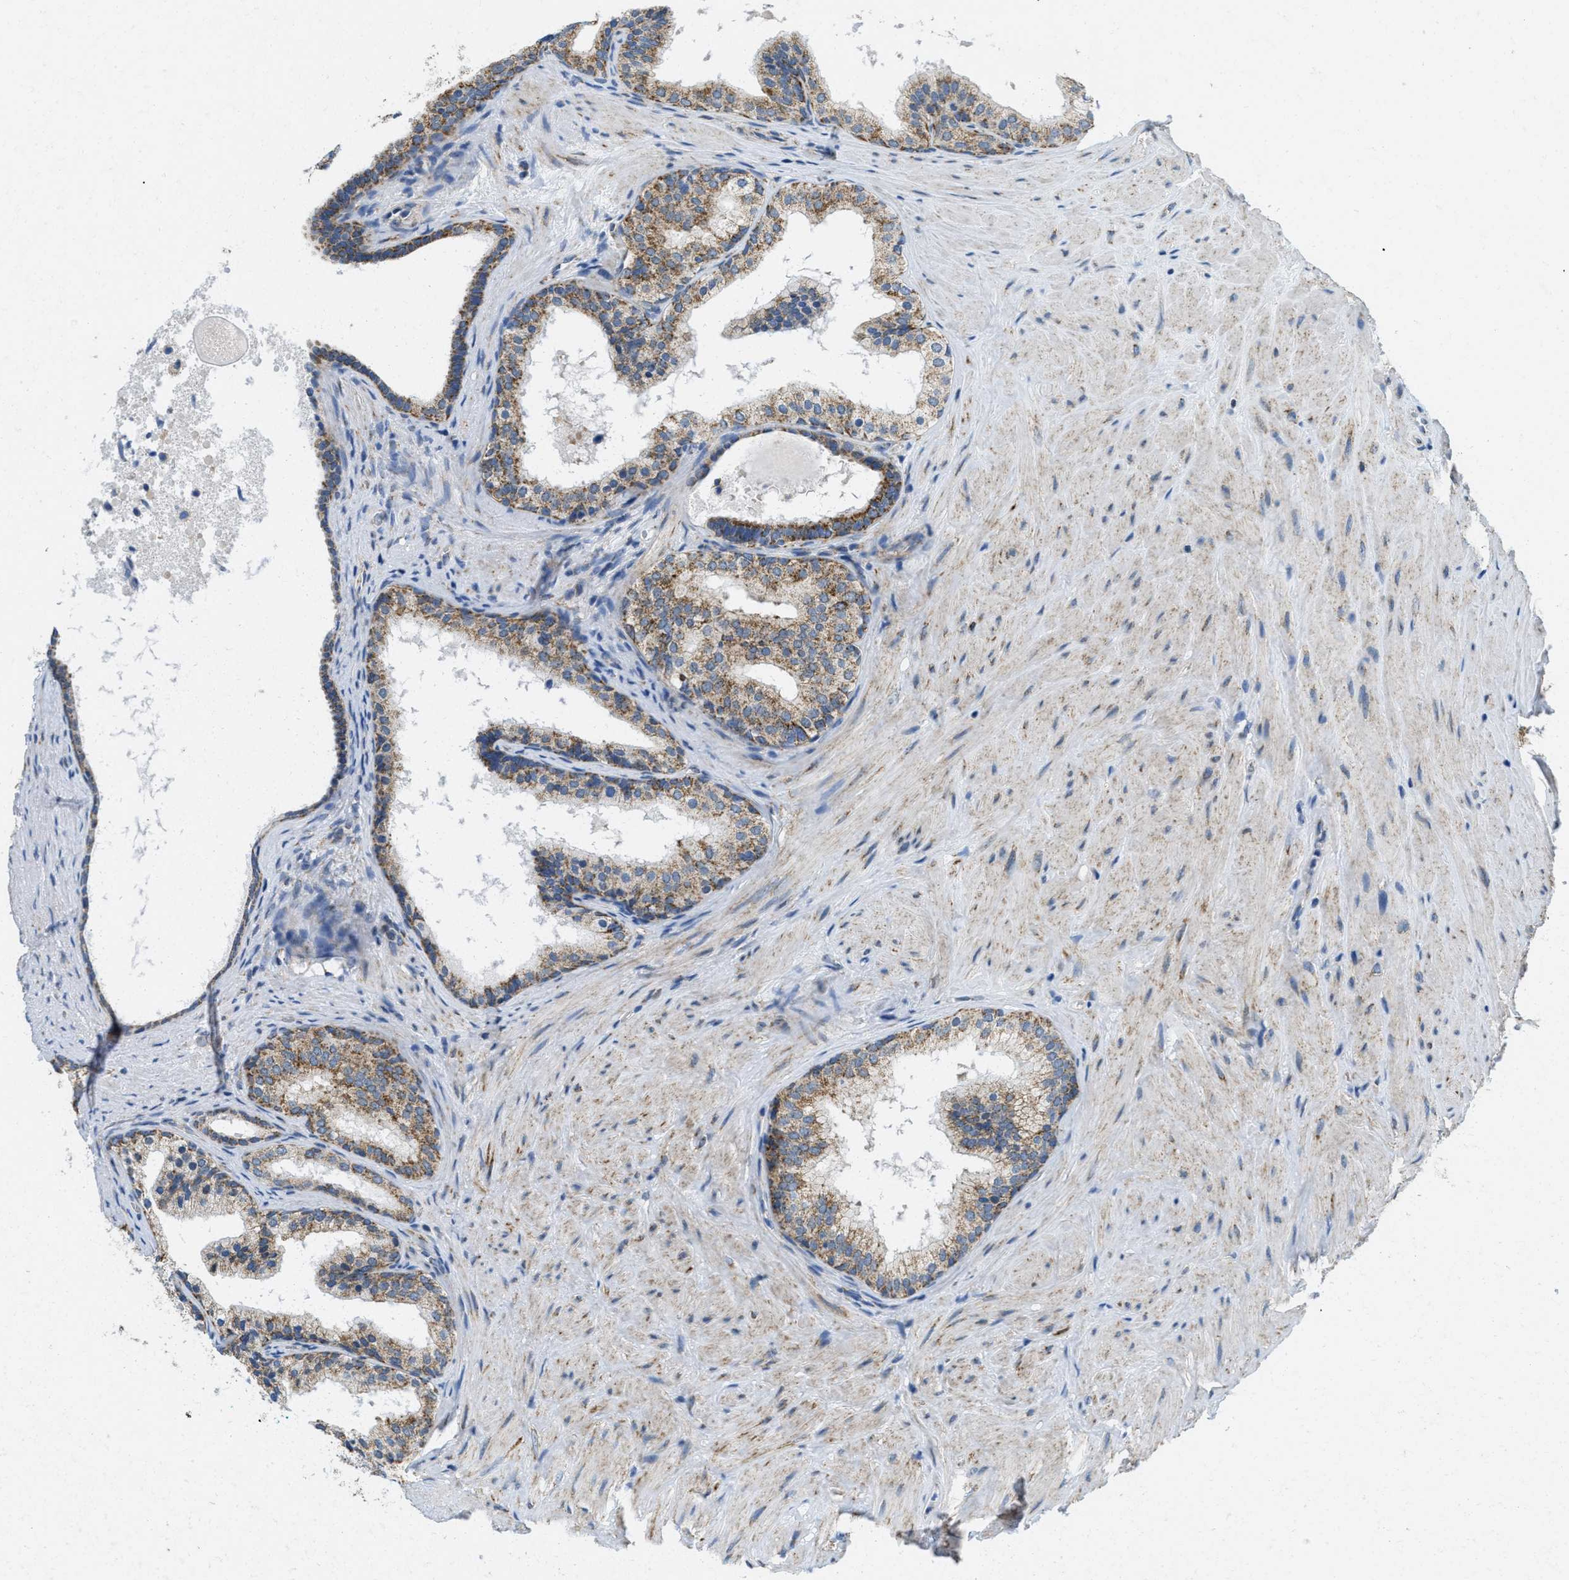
{"staining": {"intensity": "moderate", "quantity": ">75%", "location": "cytoplasmic/membranous"}, "tissue": "prostate cancer", "cell_type": "Tumor cells", "image_type": "cancer", "snomed": [{"axis": "morphology", "description": "Adenocarcinoma, Low grade"}, {"axis": "topography", "description": "Prostate"}], "caption": "Moderate cytoplasmic/membranous positivity for a protein is identified in about >75% of tumor cells of low-grade adenocarcinoma (prostate) using immunohistochemistry (IHC).", "gene": "TOMM70", "patient": {"sex": "male", "age": 69}}